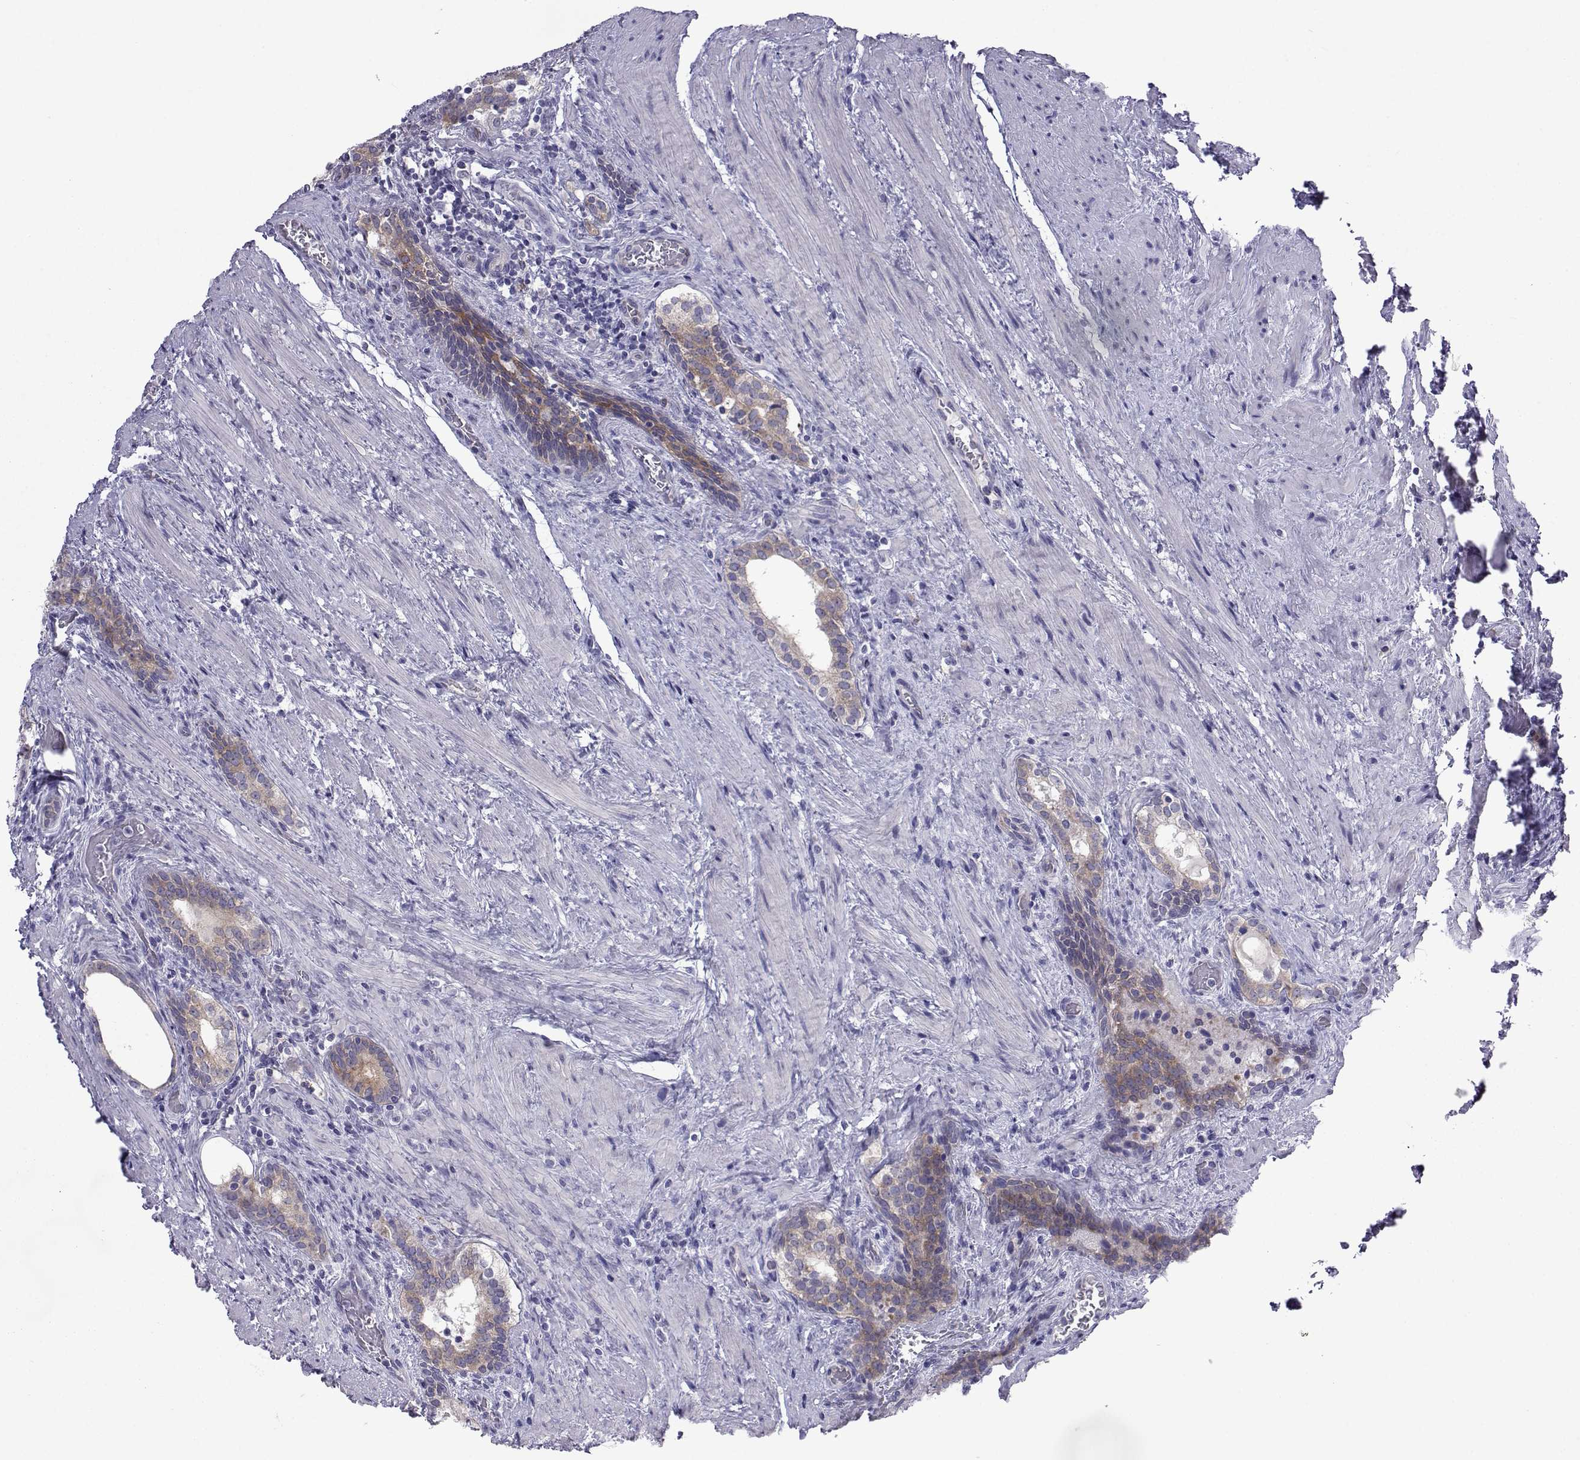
{"staining": {"intensity": "weak", "quantity": ">75%", "location": "cytoplasmic/membranous"}, "tissue": "prostate cancer", "cell_type": "Tumor cells", "image_type": "cancer", "snomed": [{"axis": "morphology", "description": "Adenocarcinoma, NOS"}, {"axis": "morphology", "description": "Adenocarcinoma, High grade"}, {"axis": "topography", "description": "Prostate"}], "caption": "IHC image of human prostate cancer (adenocarcinoma (high-grade)) stained for a protein (brown), which exhibits low levels of weak cytoplasmic/membranous staining in approximately >75% of tumor cells.", "gene": "COL22A1", "patient": {"sex": "male", "age": 61}}